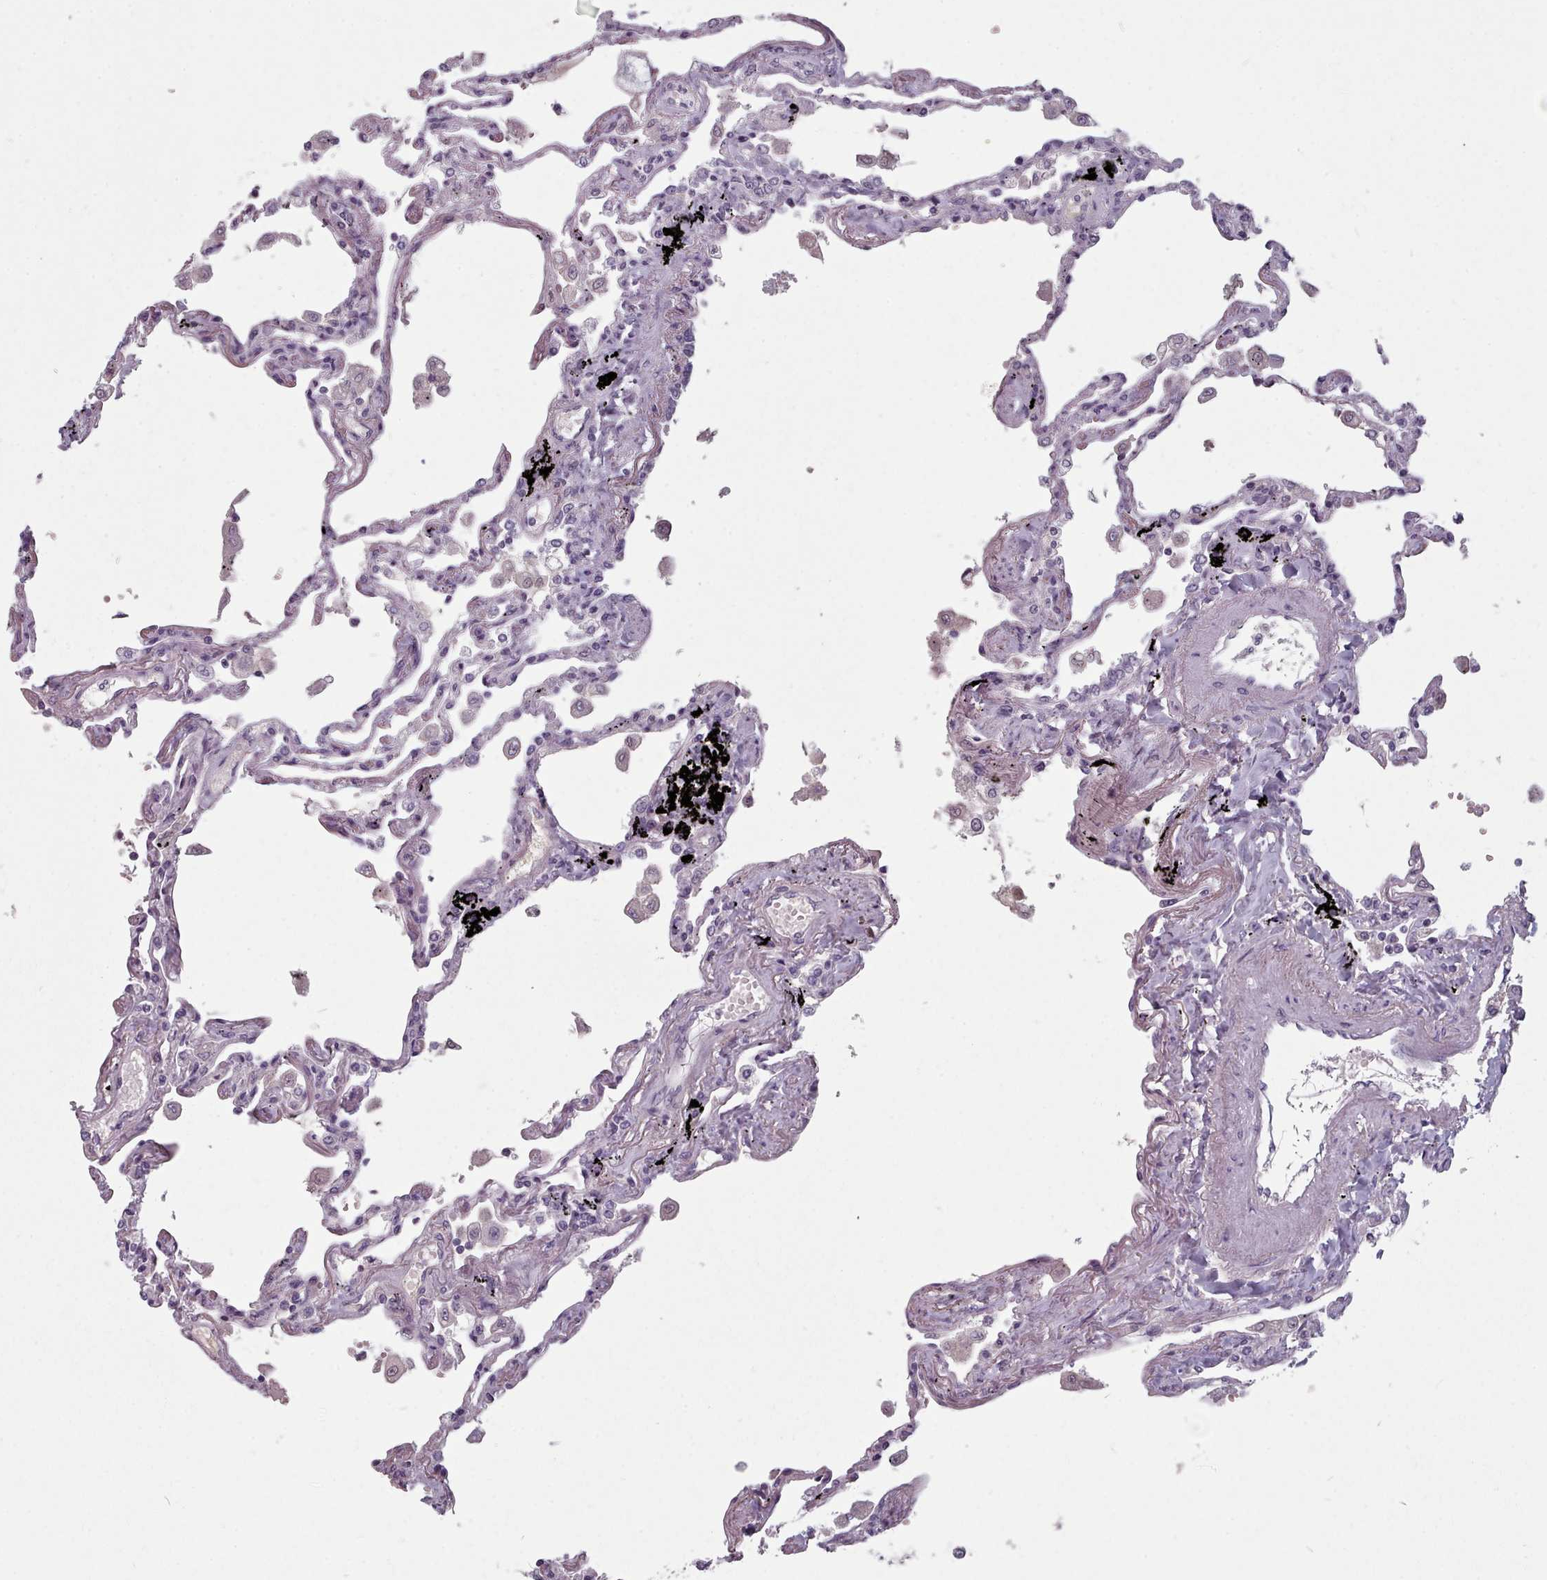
{"staining": {"intensity": "negative", "quantity": "none", "location": "none"}, "tissue": "lung", "cell_type": "Alveolar cells", "image_type": "normal", "snomed": [{"axis": "morphology", "description": "Normal tissue, NOS"}, {"axis": "topography", "description": "Lung"}], "caption": "IHC photomicrograph of normal human lung stained for a protein (brown), which reveals no expression in alveolar cells. Nuclei are stained in blue.", "gene": "PBX4", "patient": {"sex": "female", "age": 67}}